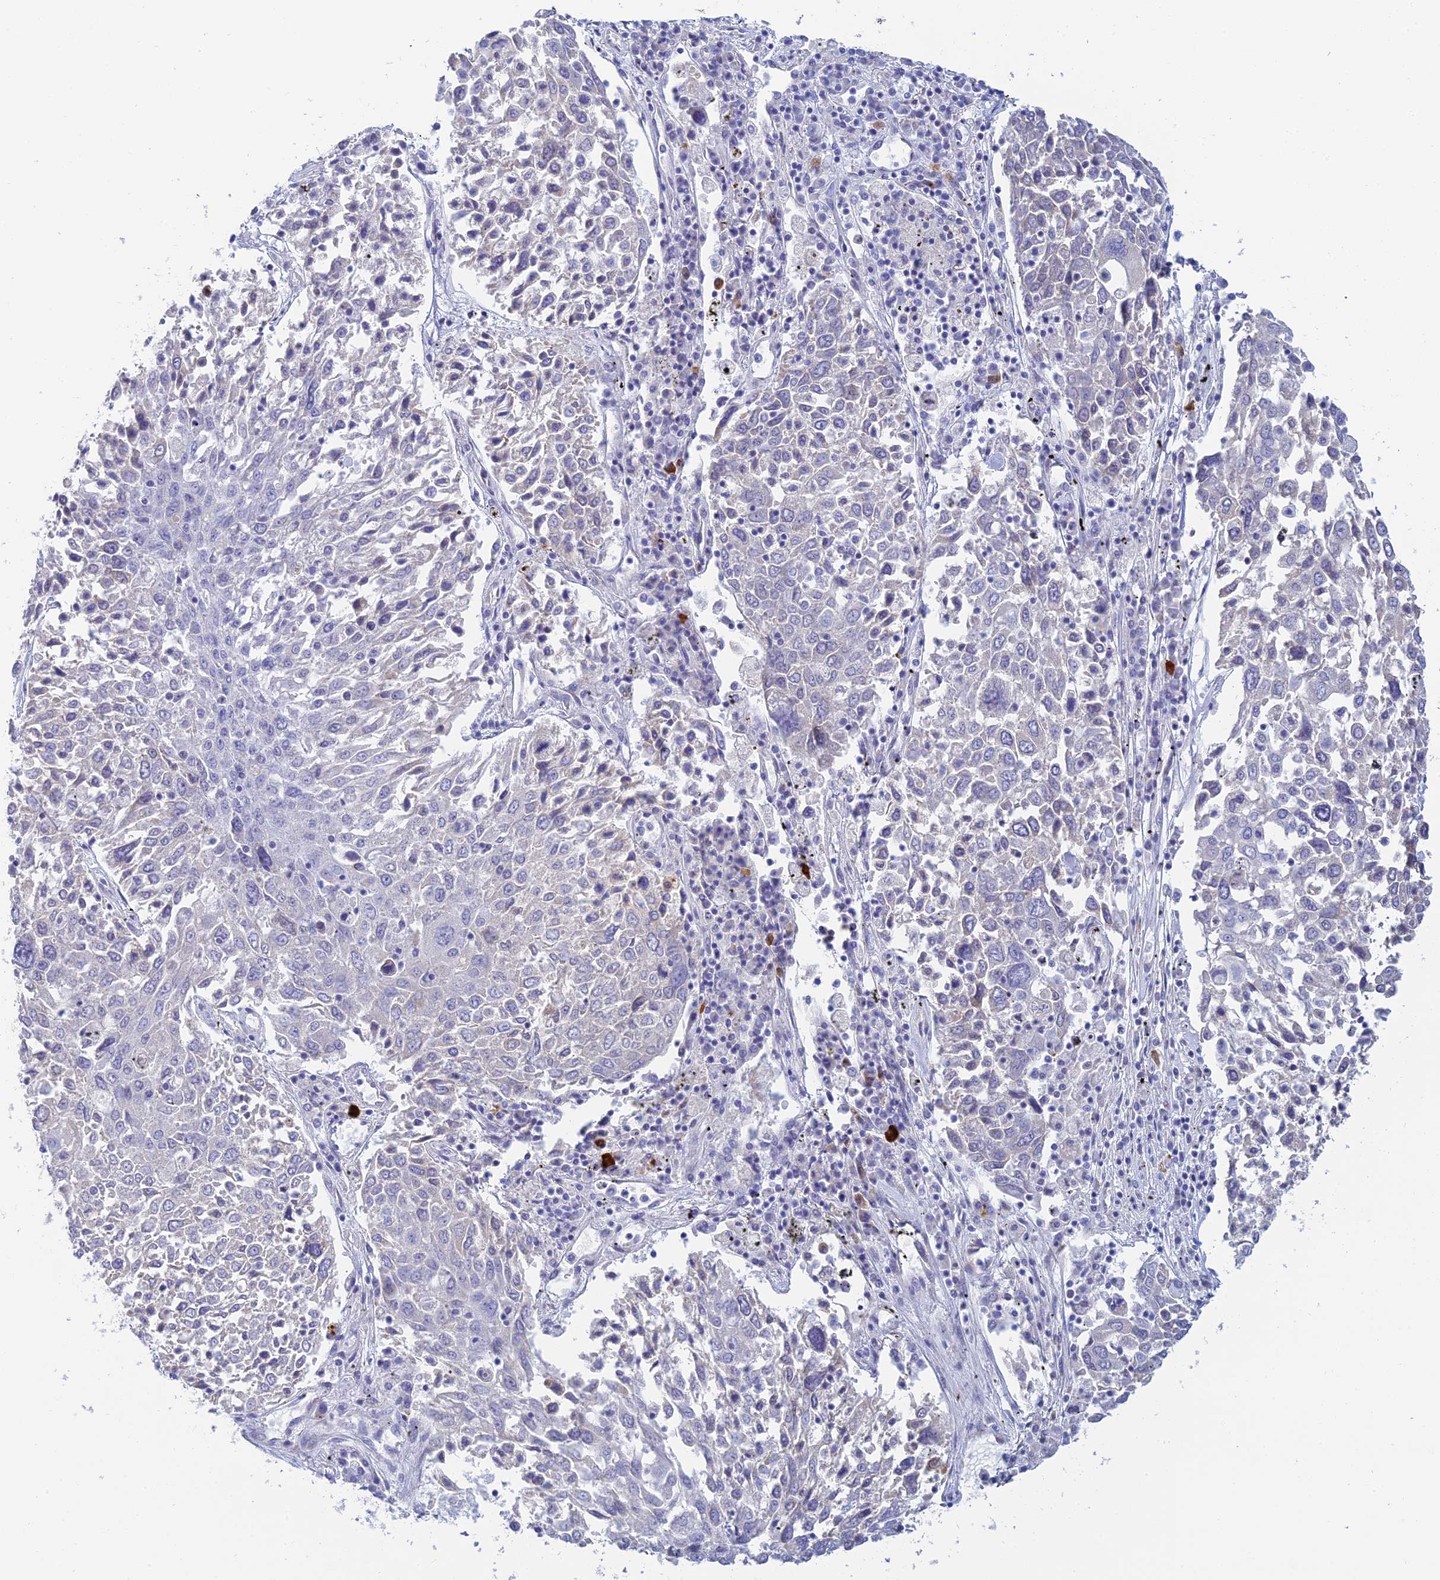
{"staining": {"intensity": "negative", "quantity": "none", "location": "none"}, "tissue": "lung cancer", "cell_type": "Tumor cells", "image_type": "cancer", "snomed": [{"axis": "morphology", "description": "Squamous cell carcinoma, NOS"}, {"axis": "topography", "description": "Lung"}], "caption": "IHC of lung cancer (squamous cell carcinoma) demonstrates no staining in tumor cells.", "gene": "CEP152", "patient": {"sex": "male", "age": 65}}